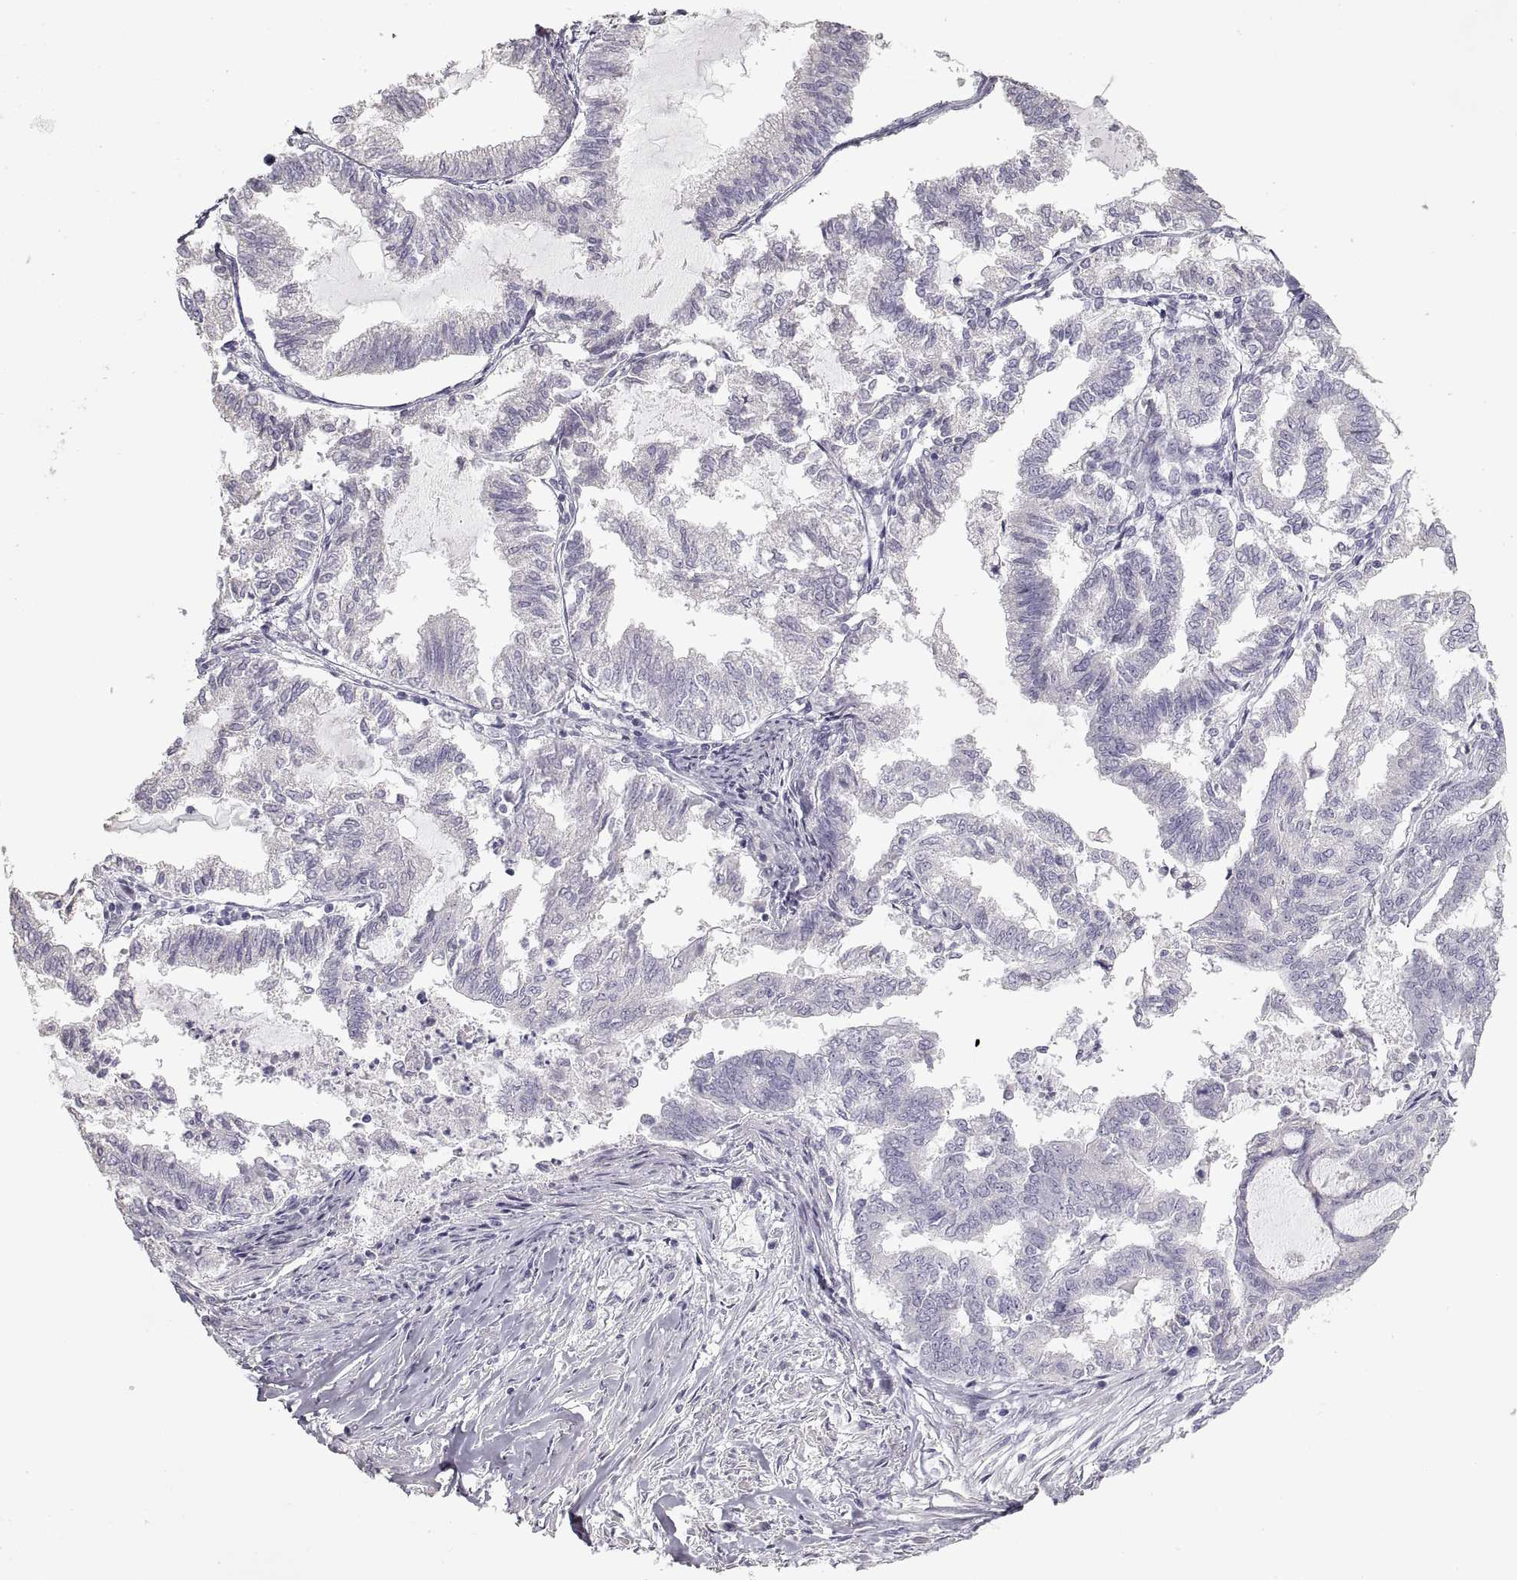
{"staining": {"intensity": "negative", "quantity": "none", "location": "none"}, "tissue": "endometrial cancer", "cell_type": "Tumor cells", "image_type": "cancer", "snomed": [{"axis": "morphology", "description": "Adenocarcinoma, NOS"}, {"axis": "topography", "description": "Endometrium"}], "caption": "A high-resolution micrograph shows immunohistochemistry (IHC) staining of endometrial cancer (adenocarcinoma), which exhibits no significant positivity in tumor cells.", "gene": "ZP3", "patient": {"sex": "female", "age": 79}}